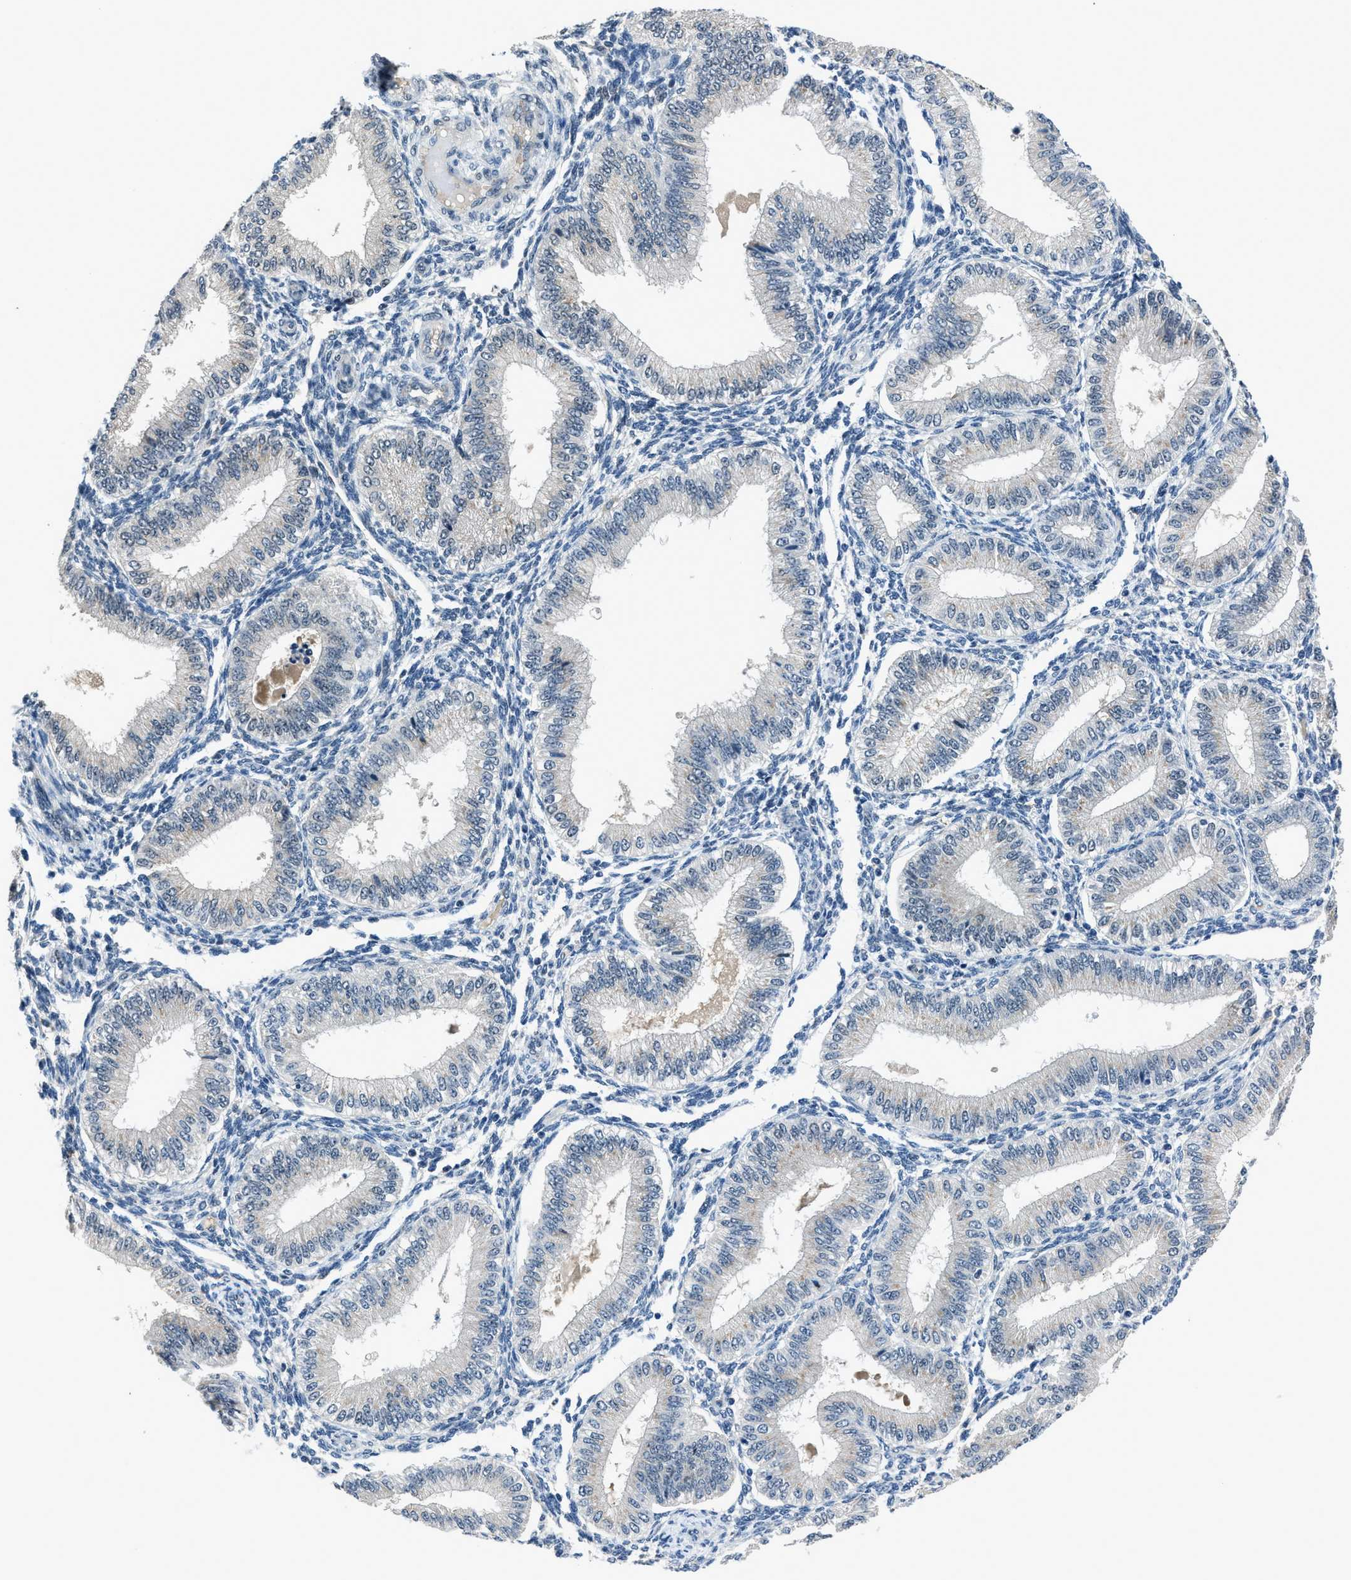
{"staining": {"intensity": "negative", "quantity": "none", "location": "none"}, "tissue": "endometrium", "cell_type": "Cells in endometrial stroma", "image_type": "normal", "snomed": [{"axis": "morphology", "description": "Normal tissue, NOS"}, {"axis": "topography", "description": "Endometrium"}], "caption": "Immunohistochemical staining of unremarkable endometrium shows no significant positivity in cells in endometrial stroma.", "gene": "DUSP19", "patient": {"sex": "female", "age": 39}}